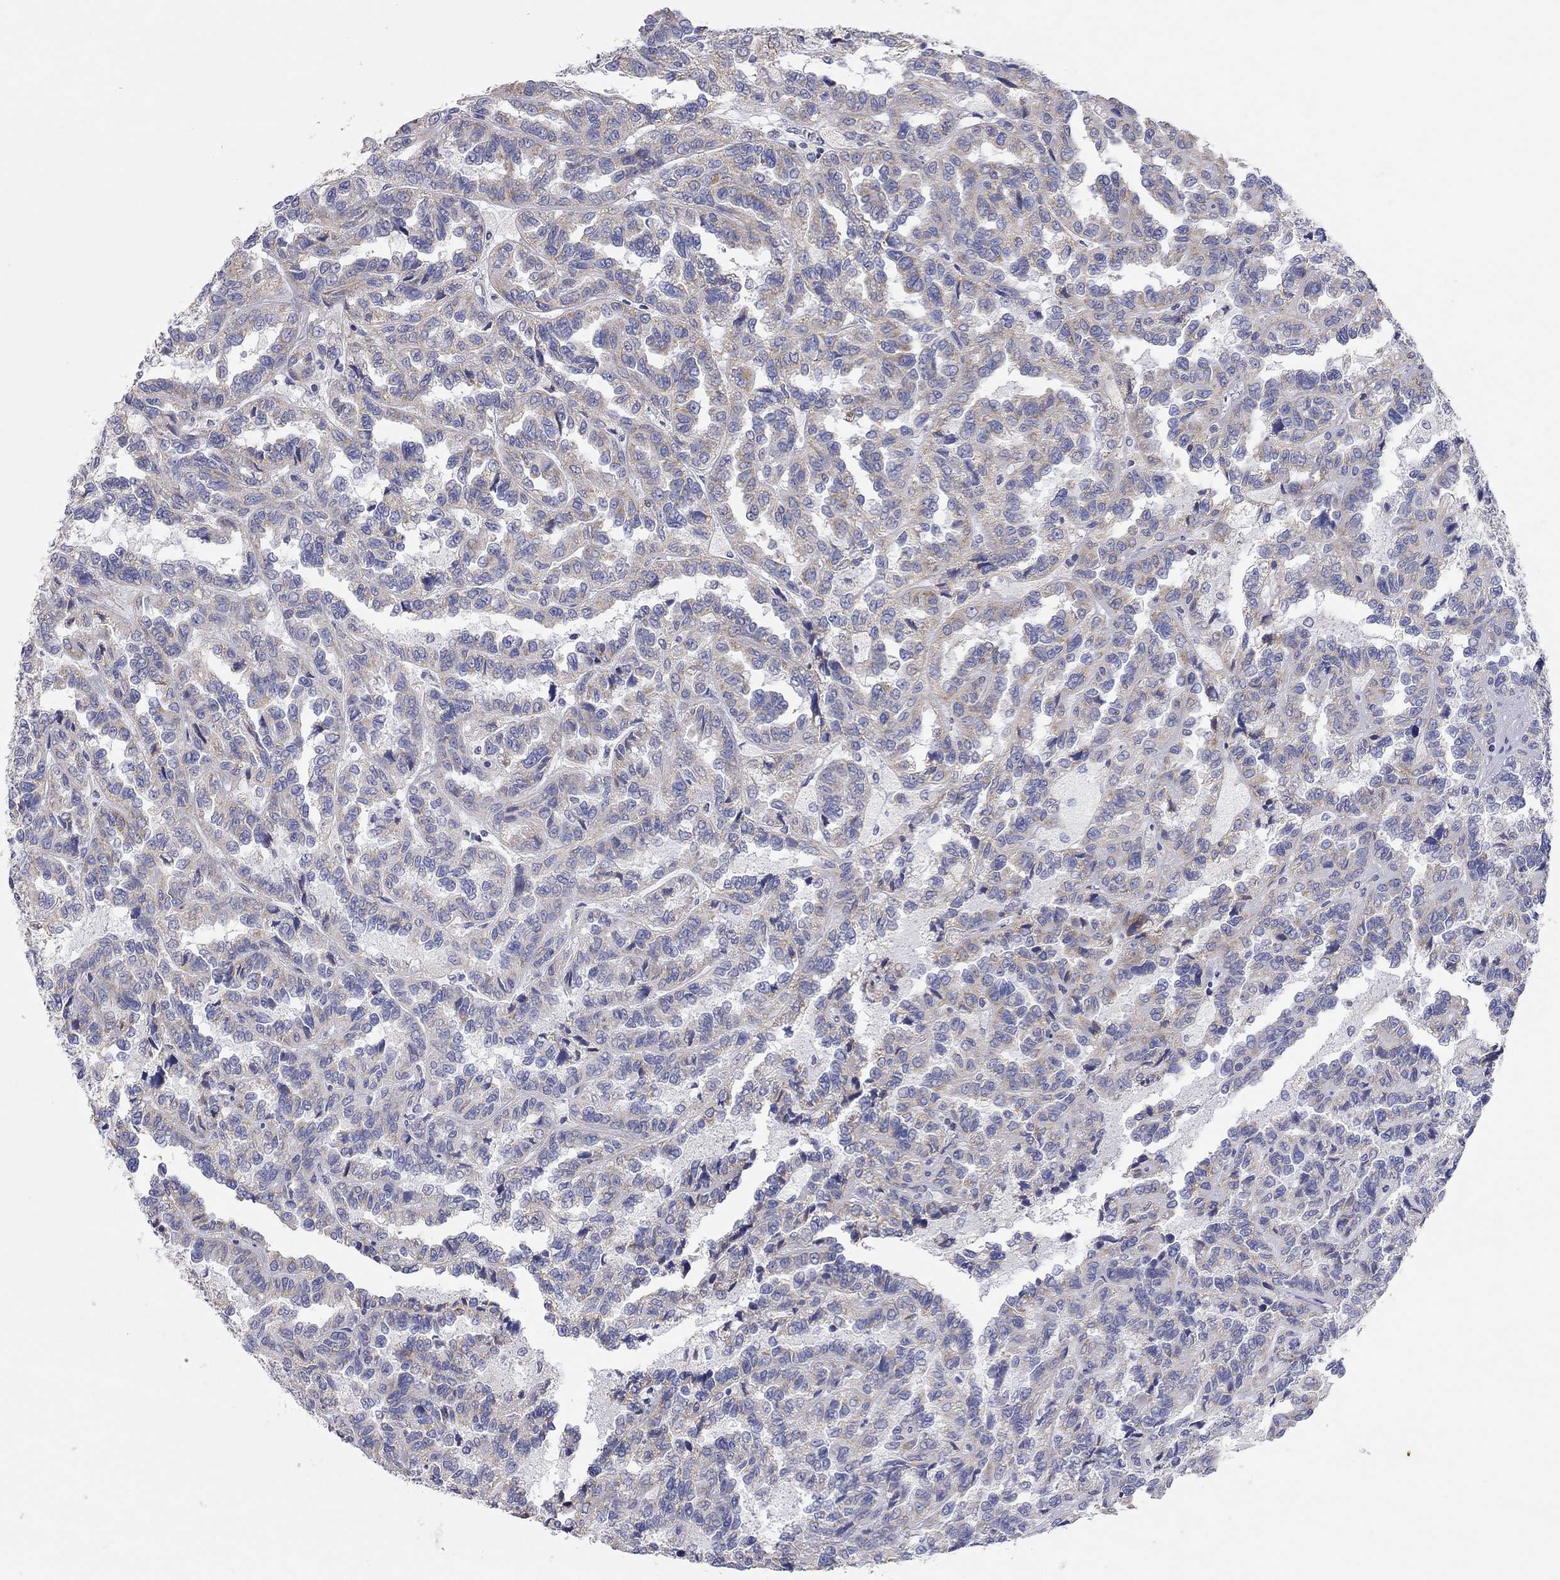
{"staining": {"intensity": "weak", "quantity": "<25%", "location": "cytoplasmic/membranous"}, "tissue": "renal cancer", "cell_type": "Tumor cells", "image_type": "cancer", "snomed": [{"axis": "morphology", "description": "Adenocarcinoma, NOS"}, {"axis": "topography", "description": "Kidney"}], "caption": "This is a photomicrograph of IHC staining of adenocarcinoma (renal), which shows no expression in tumor cells.", "gene": "RCAN1", "patient": {"sex": "male", "age": 79}}